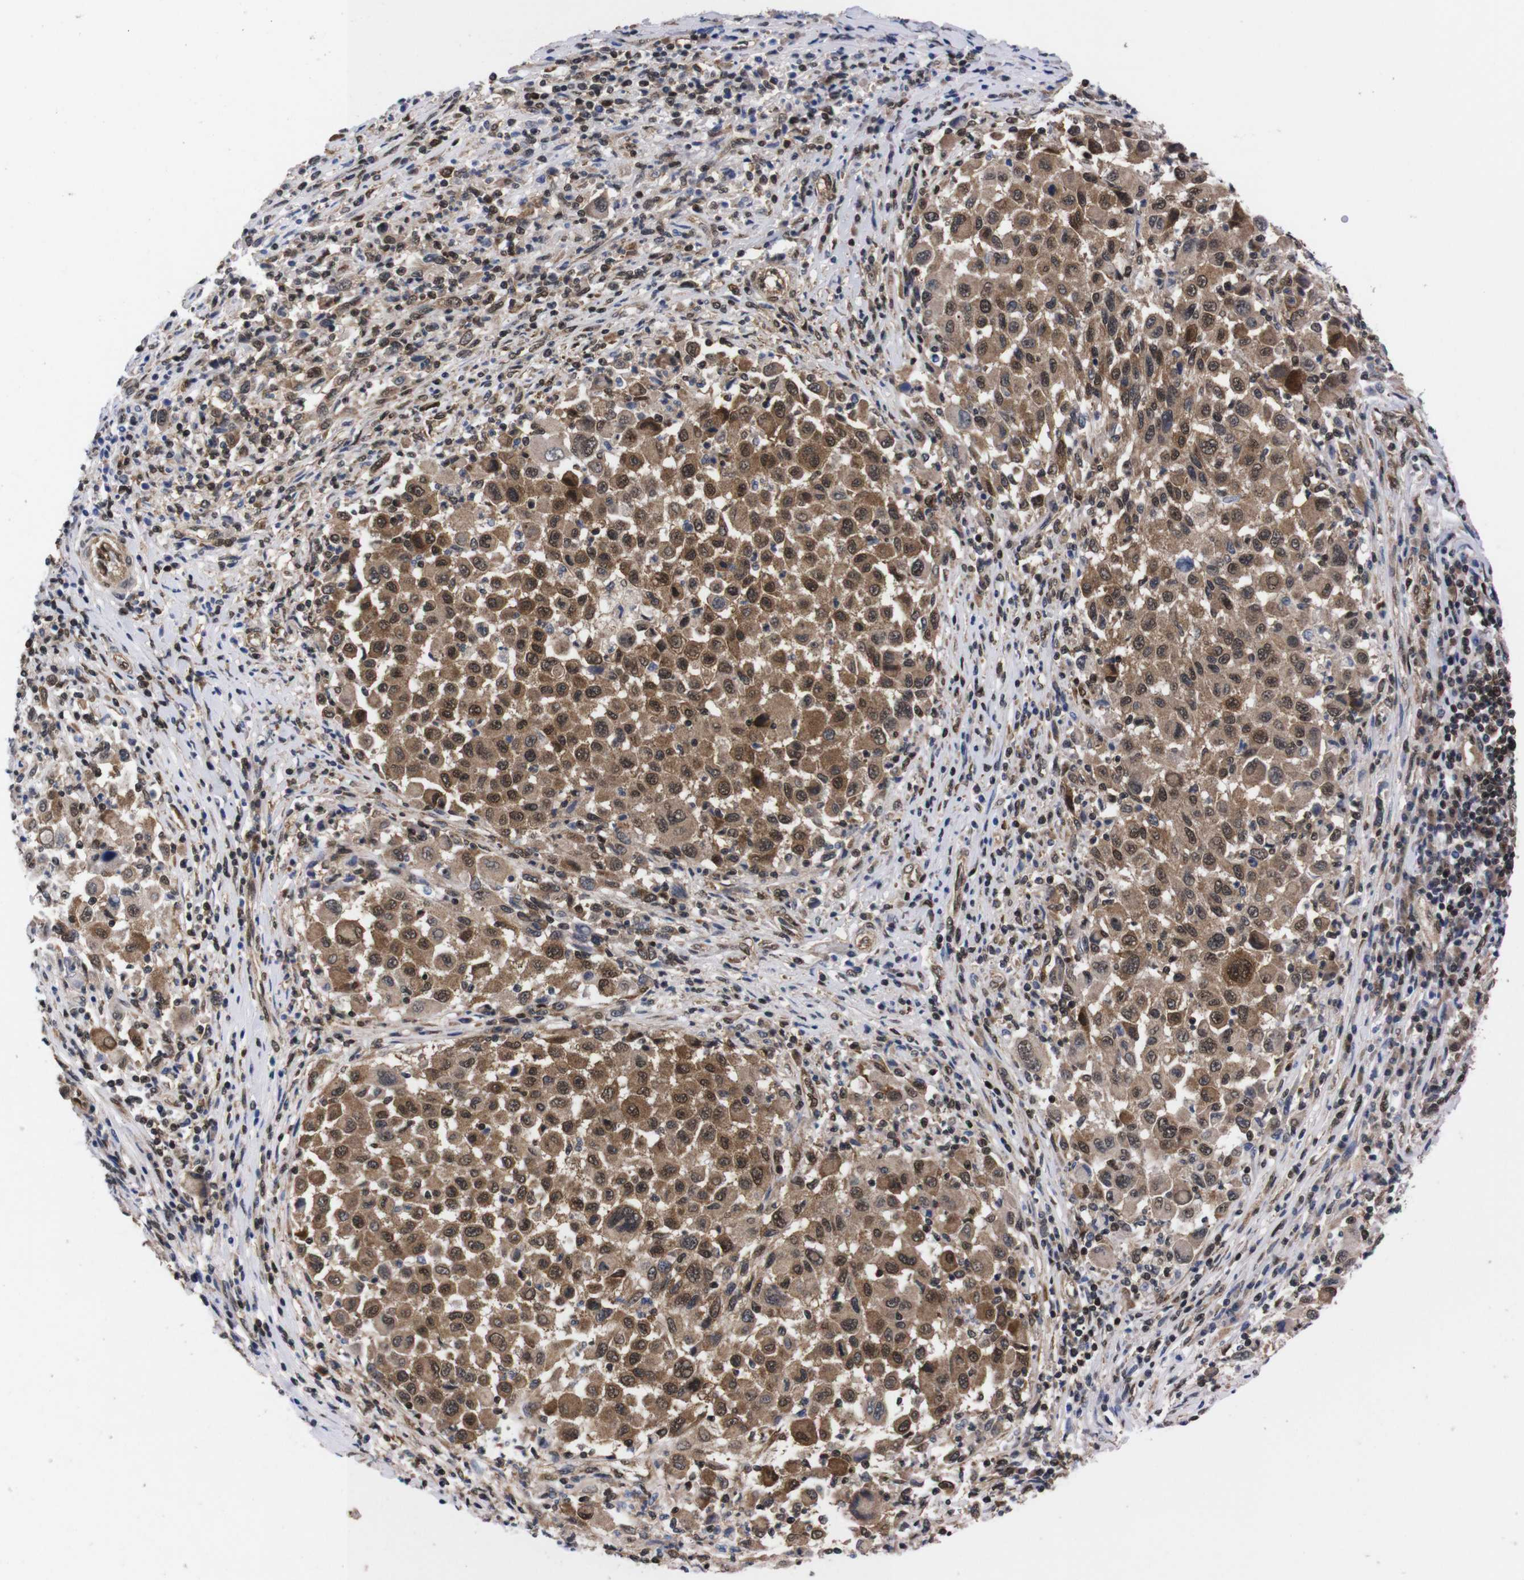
{"staining": {"intensity": "moderate", "quantity": ">75%", "location": "cytoplasmic/membranous,nuclear"}, "tissue": "melanoma", "cell_type": "Tumor cells", "image_type": "cancer", "snomed": [{"axis": "morphology", "description": "Malignant melanoma, Metastatic site"}, {"axis": "topography", "description": "Lymph node"}], "caption": "Moderate cytoplasmic/membranous and nuclear expression for a protein is identified in about >75% of tumor cells of melanoma using immunohistochemistry (IHC).", "gene": "UBQLN2", "patient": {"sex": "male", "age": 61}}